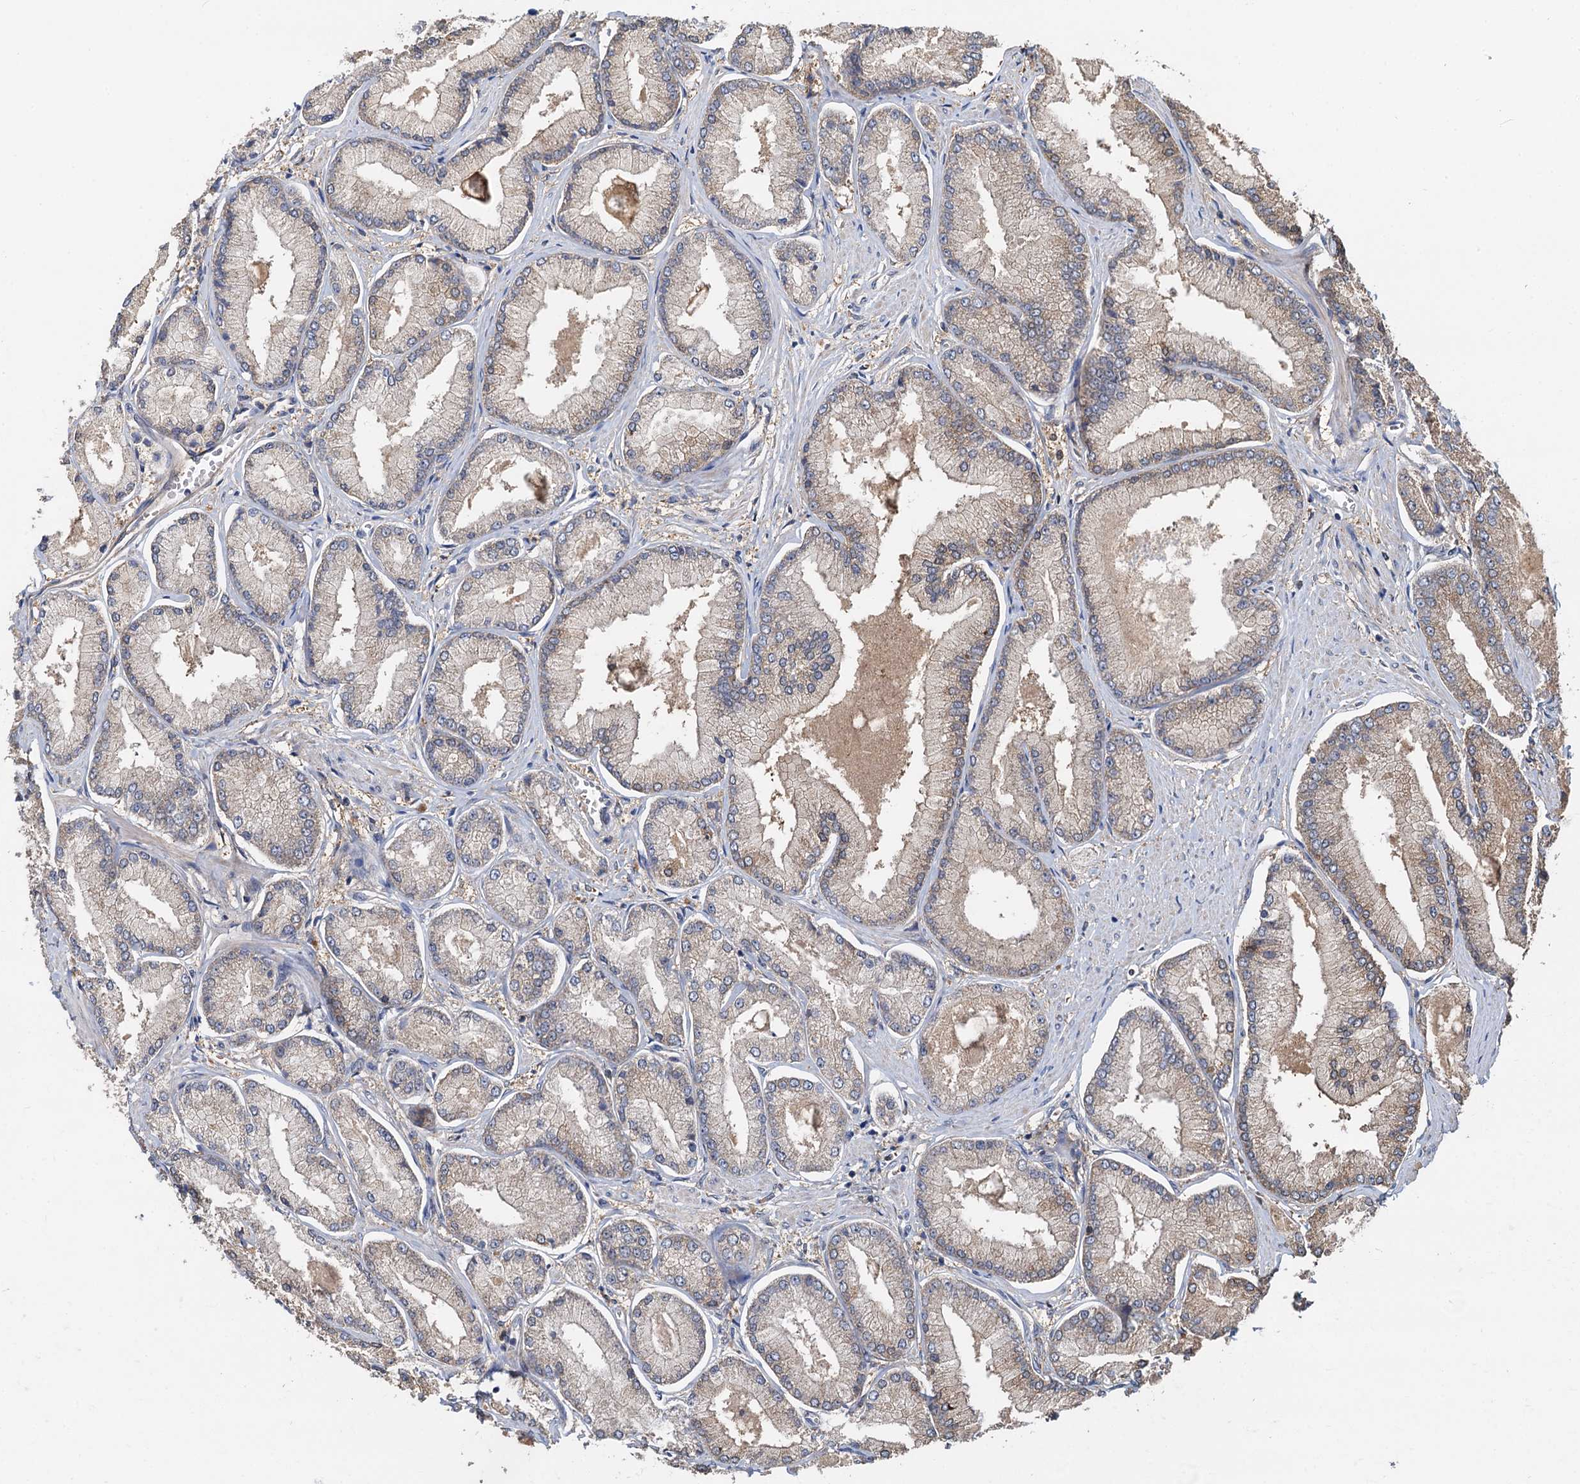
{"staining": {"intensity": "weak", "quantity": "<25%", "location": "cytoplasmic/membranous"}, "tissue": "prostate cancer", "cell_type": "Tumor cells", "image_type": "cancer", "snomed": [{"axis": "morphology", "description": "Adenocarcinoma, Low grade"}, {"axis": "topography", "description": "Prostate"}], "caption": "Immunohistochemistry of human low-grade adenocarcinoma (prostate) demonstrates no staining in tumor cells. (Brightfield microscopy of DAB immunohistochemistry at high magnification).", "gene": "HYI", "patient": {"sex": "male", "age": 74}}